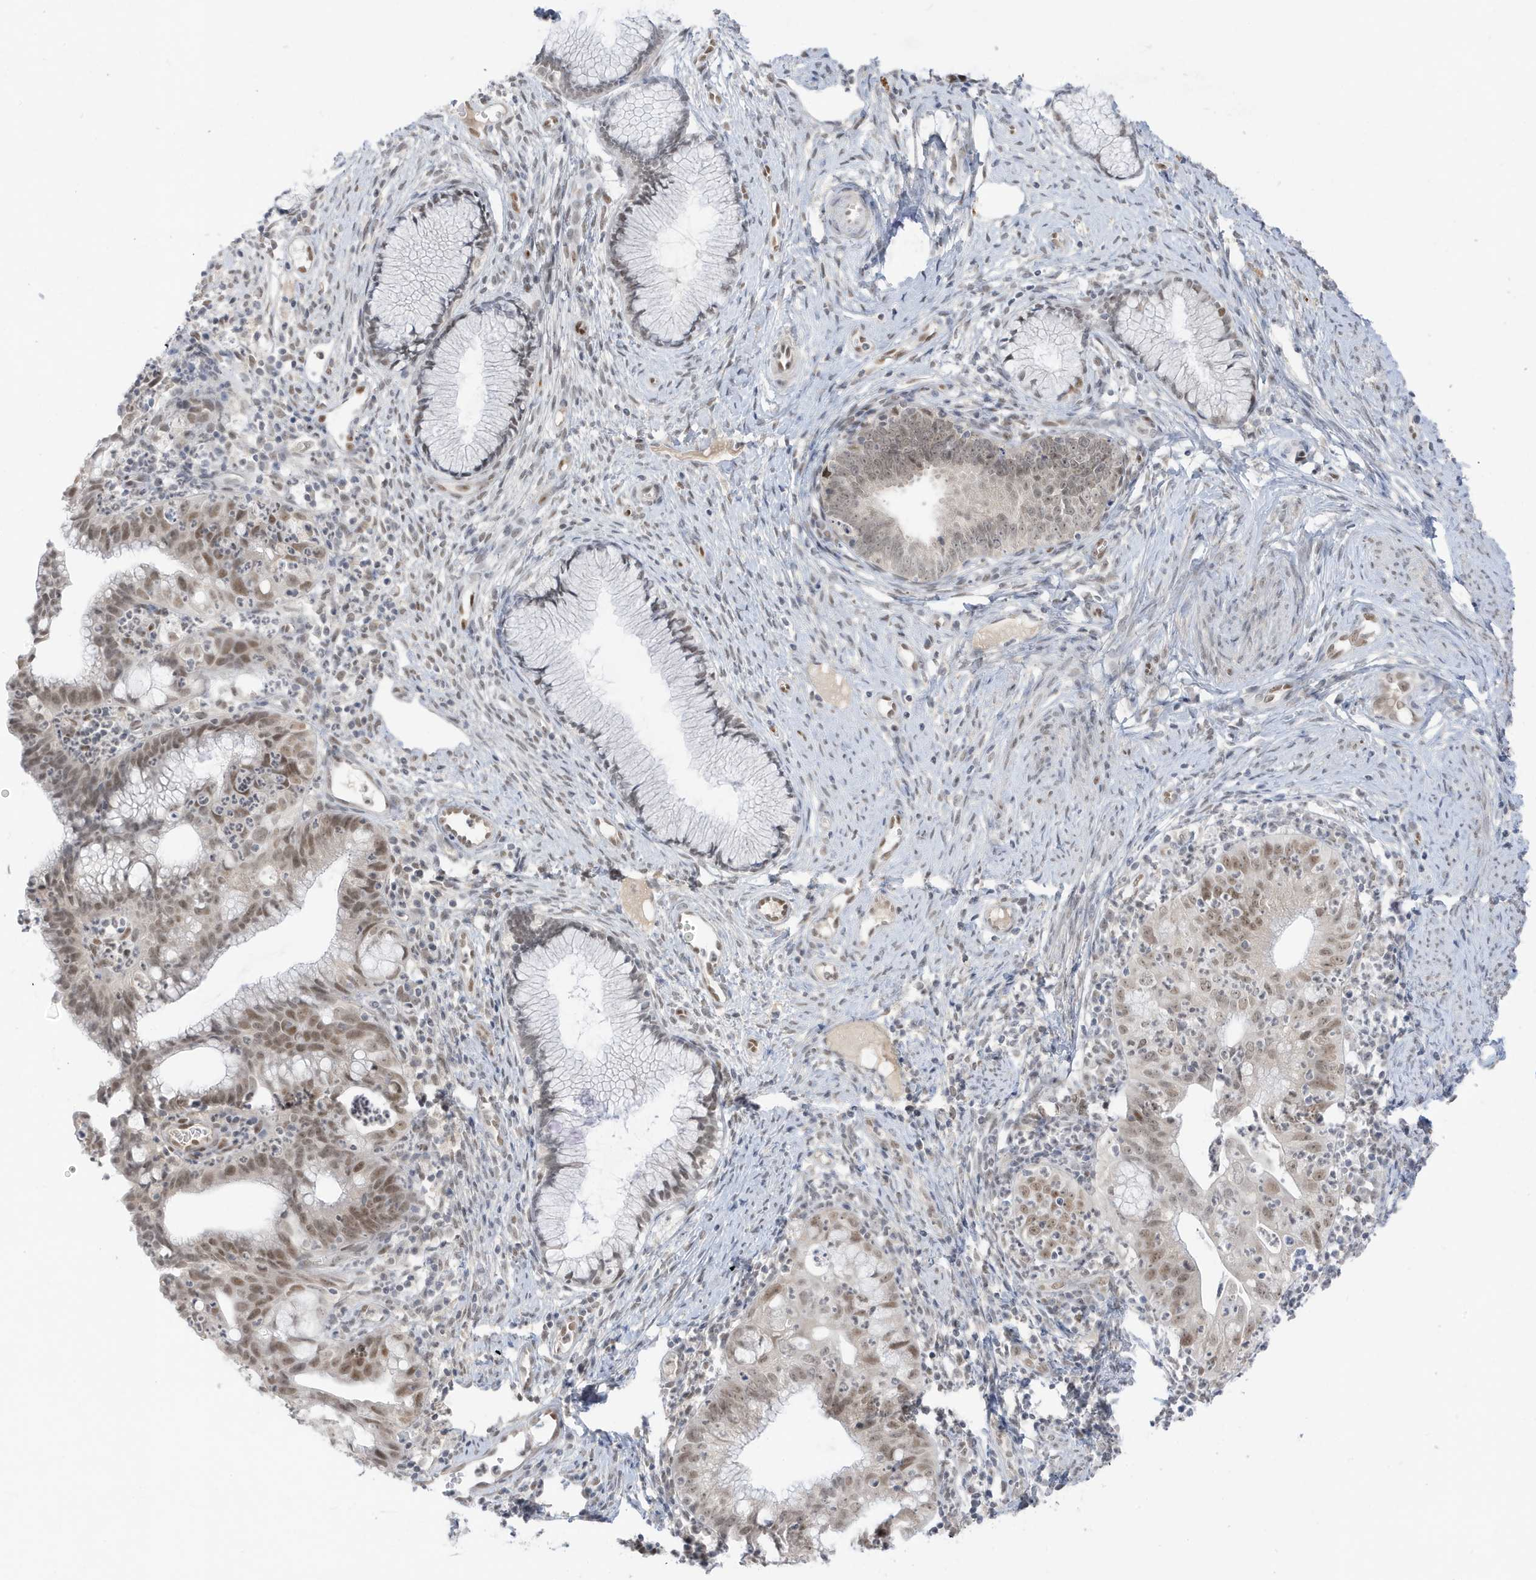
{"staining": {"intensity": "moderate", "quantity": "25%-75%", "location": "nuclear"}, "tissue": "cervical cancer", "cell_type": "Tumor cells", "image_type": "cancer", "snomed": [{"axis": "morphology", "description": "Adenocarcinoma, NOS"}, {"axis": "topography", "description": "Cervix"}], "caption": "A histopathology image of human cervical cancer (adenocarcinoma) stained for a protein reveals moderate nuclear brown staining in tumor cells. (DAB (3,3'-diaminobenzidine) = brown stain, brightfield microscopy at high magnification).", "gene": "MSL3", "patient": {"sex": "female", "age": 36}}